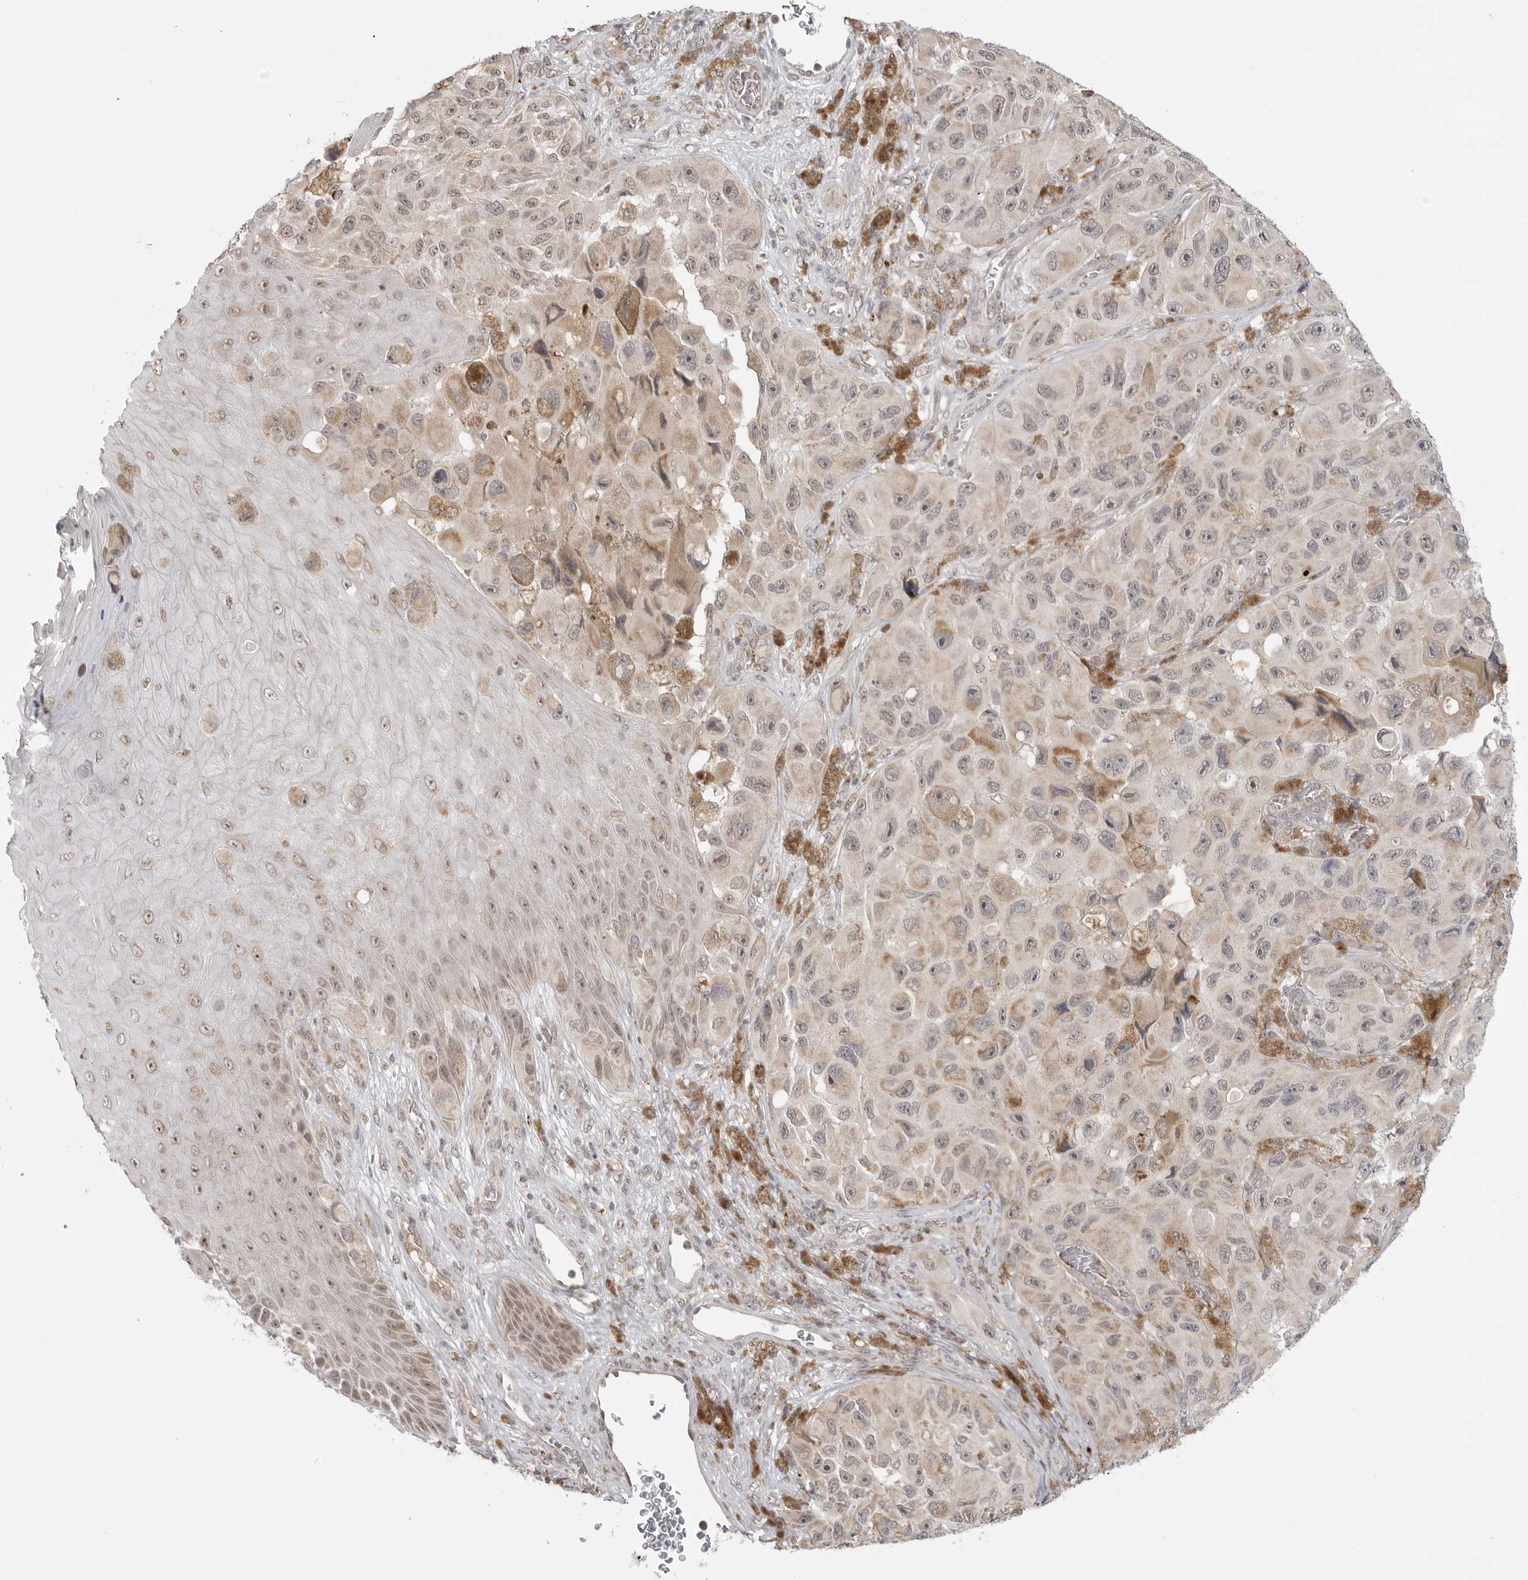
{"staining": {"intensity": "weak", "quantity": "25%-75%", "location": "cytoplasmic/membranous,nuclear"}, "tissue": "melanoma", "cell_type": "Tumor cells", "image_type": "cancer", "snomed": [{"axis": "morphology", "description": "Malignant melanoma, NOS"}, {"axis": "topography", "description": "Skin"}], "caption": "Immunohistochemistry (IHC) photomicrograph of malignant melanoma stained for a protein (brown), which displays low levels of weak cytoplasmic/membranous and nuclear expression in about 25%-75% of tumor cells.", "gene": "KALRN", "patient": {"sex": "female", "age": 73}}